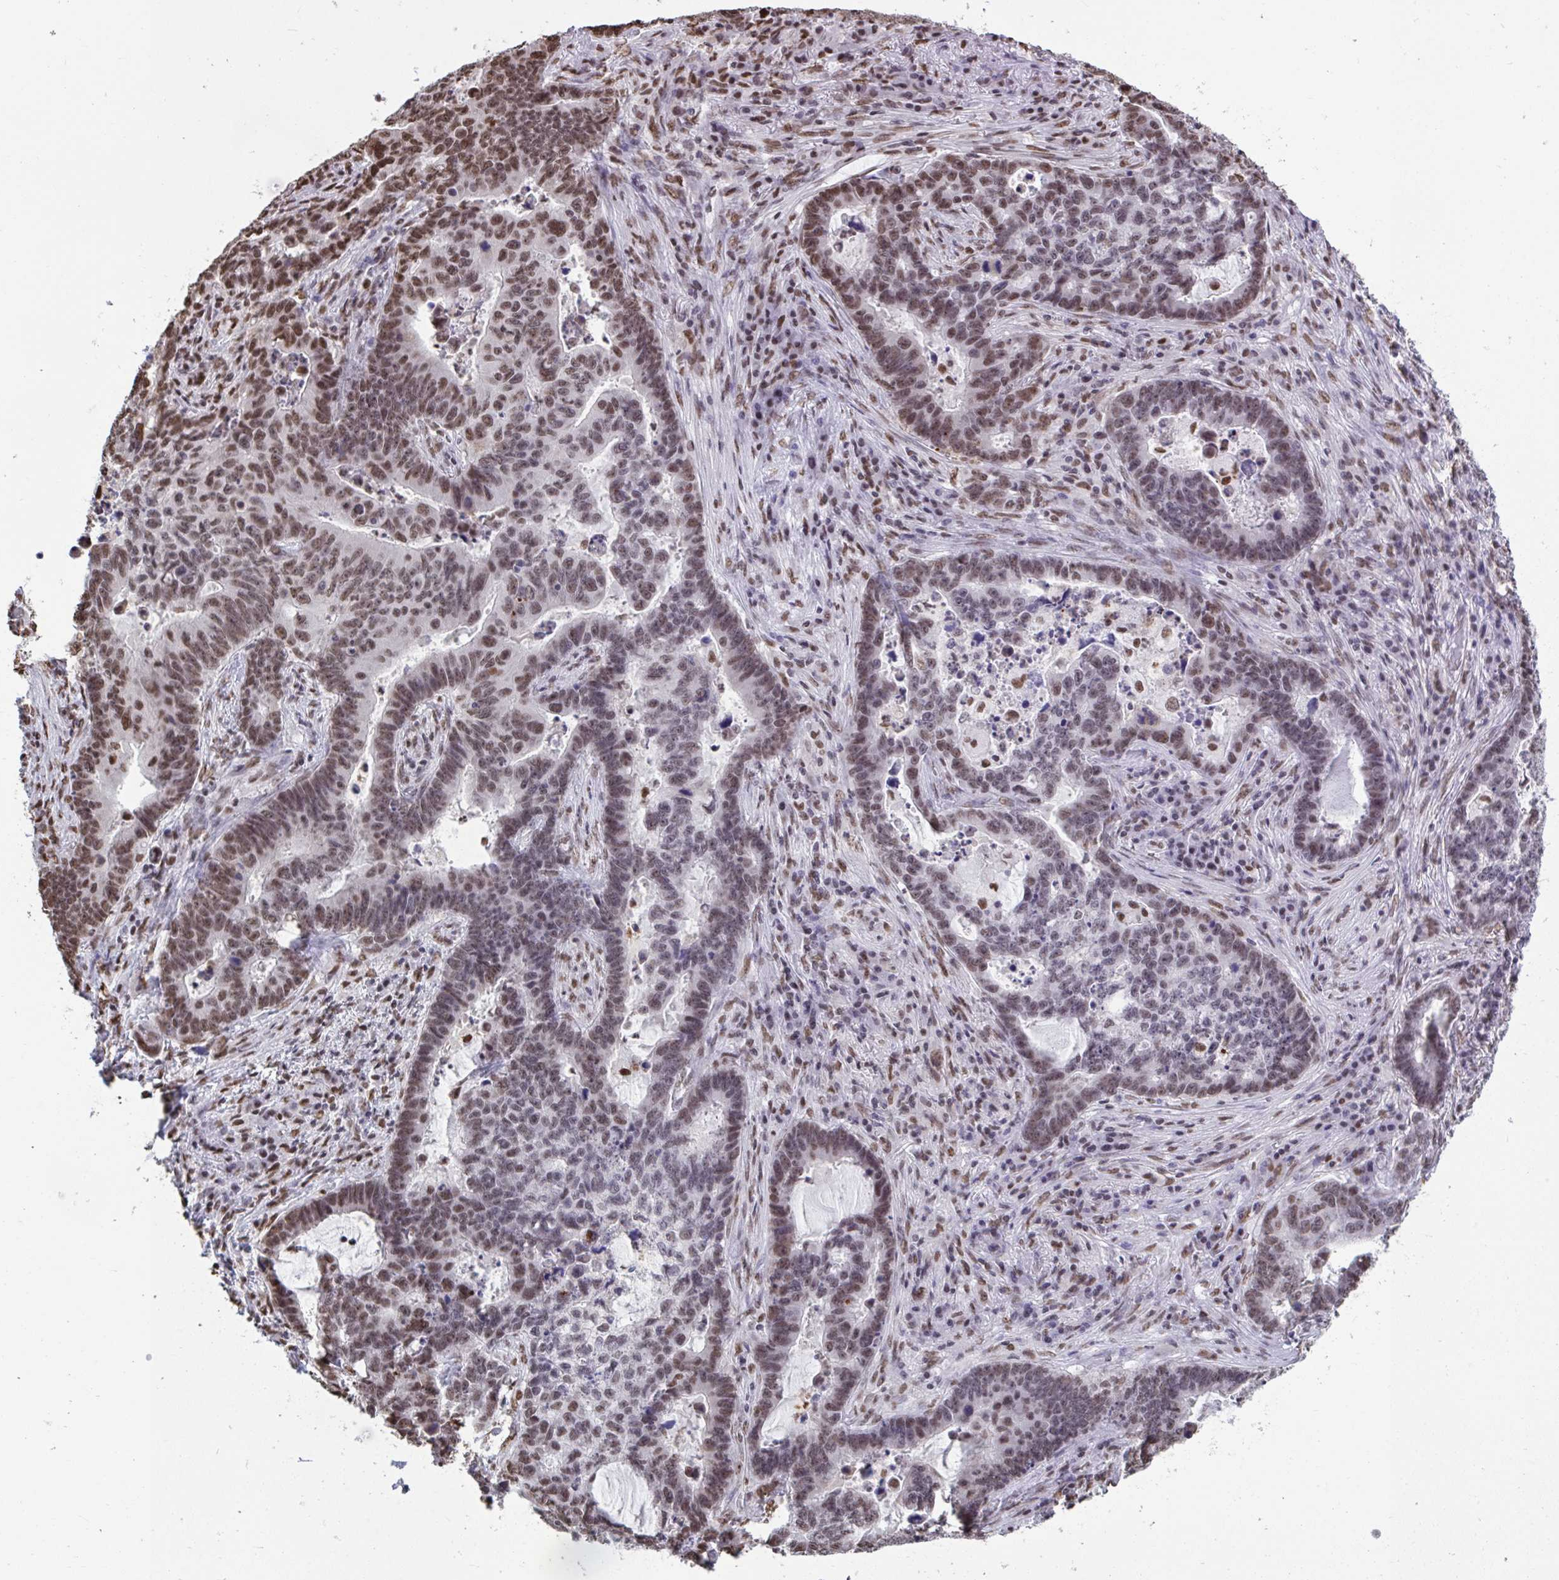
{"staining": {"intensity": "moderate", "quantity": ">75%", "location": "nuclear"}, "tissue": "lung cancer", "cell_type": "Tumor cells", "image_type": "cancer", "snomed": [{"axis": "morphology", "description": "Aneuploidy"}, {"axis": "morphology", "description": "Adenocarcinoma, NOS"}, {"axis": "morphology", "description": "Adenocarcinoma primary or metastatic"}, {"axis": "topography", "description": "Lung"}], "caption": "Lung cancer was stained to show a protein in brown. There is medium levels of moderate nuclear expression in approximately >75% of tumor cells. (brown staining indicates protein expression, while blue staining denotes nuclei).", "gene": "HNRNPDL", "patient": {"sex": "female", "age": 75}}